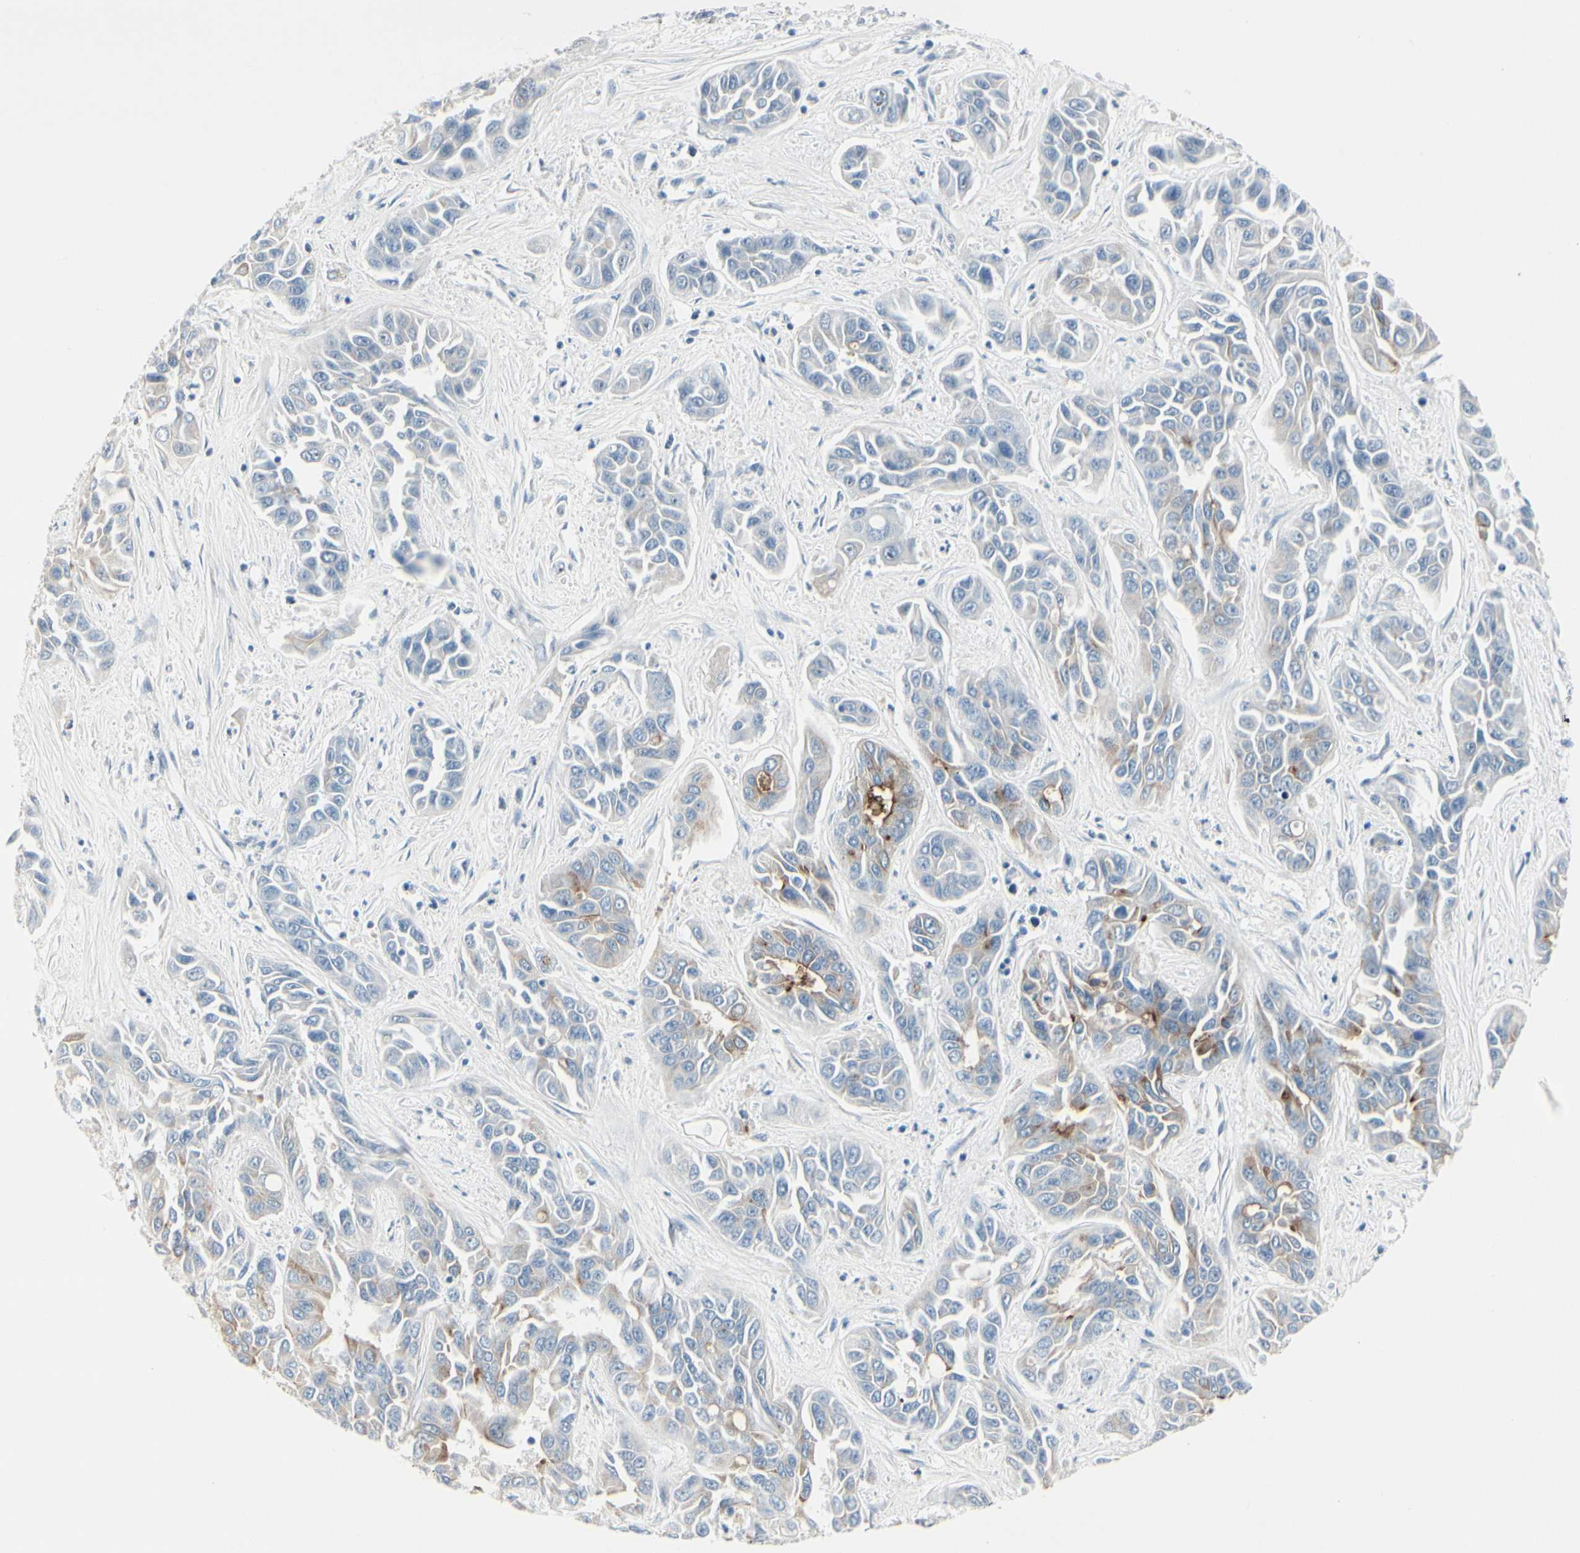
{"staining": {"intensity": "moderate", "quantity": "<25%", "location": "cytoplasmic/membranous"}, "tissue": "liver cancer", "cell_type": "Tumor cells", "image_type": "cancer", "snomed": [{"axis": "morphology", "description": "Cholangiocarcinoma"}, {"axis": "topography", "description": "Liver"}], "caption": "IHC histopathology image of liver cholangiocarcinoma stained for a protein (brown), which demonstrates low levels of moderate cytoplasmic/membranous positivity in about <25% of tumor cells.", "gene": "CDHR5", "patient": {"sex": "female", "age": 52}}